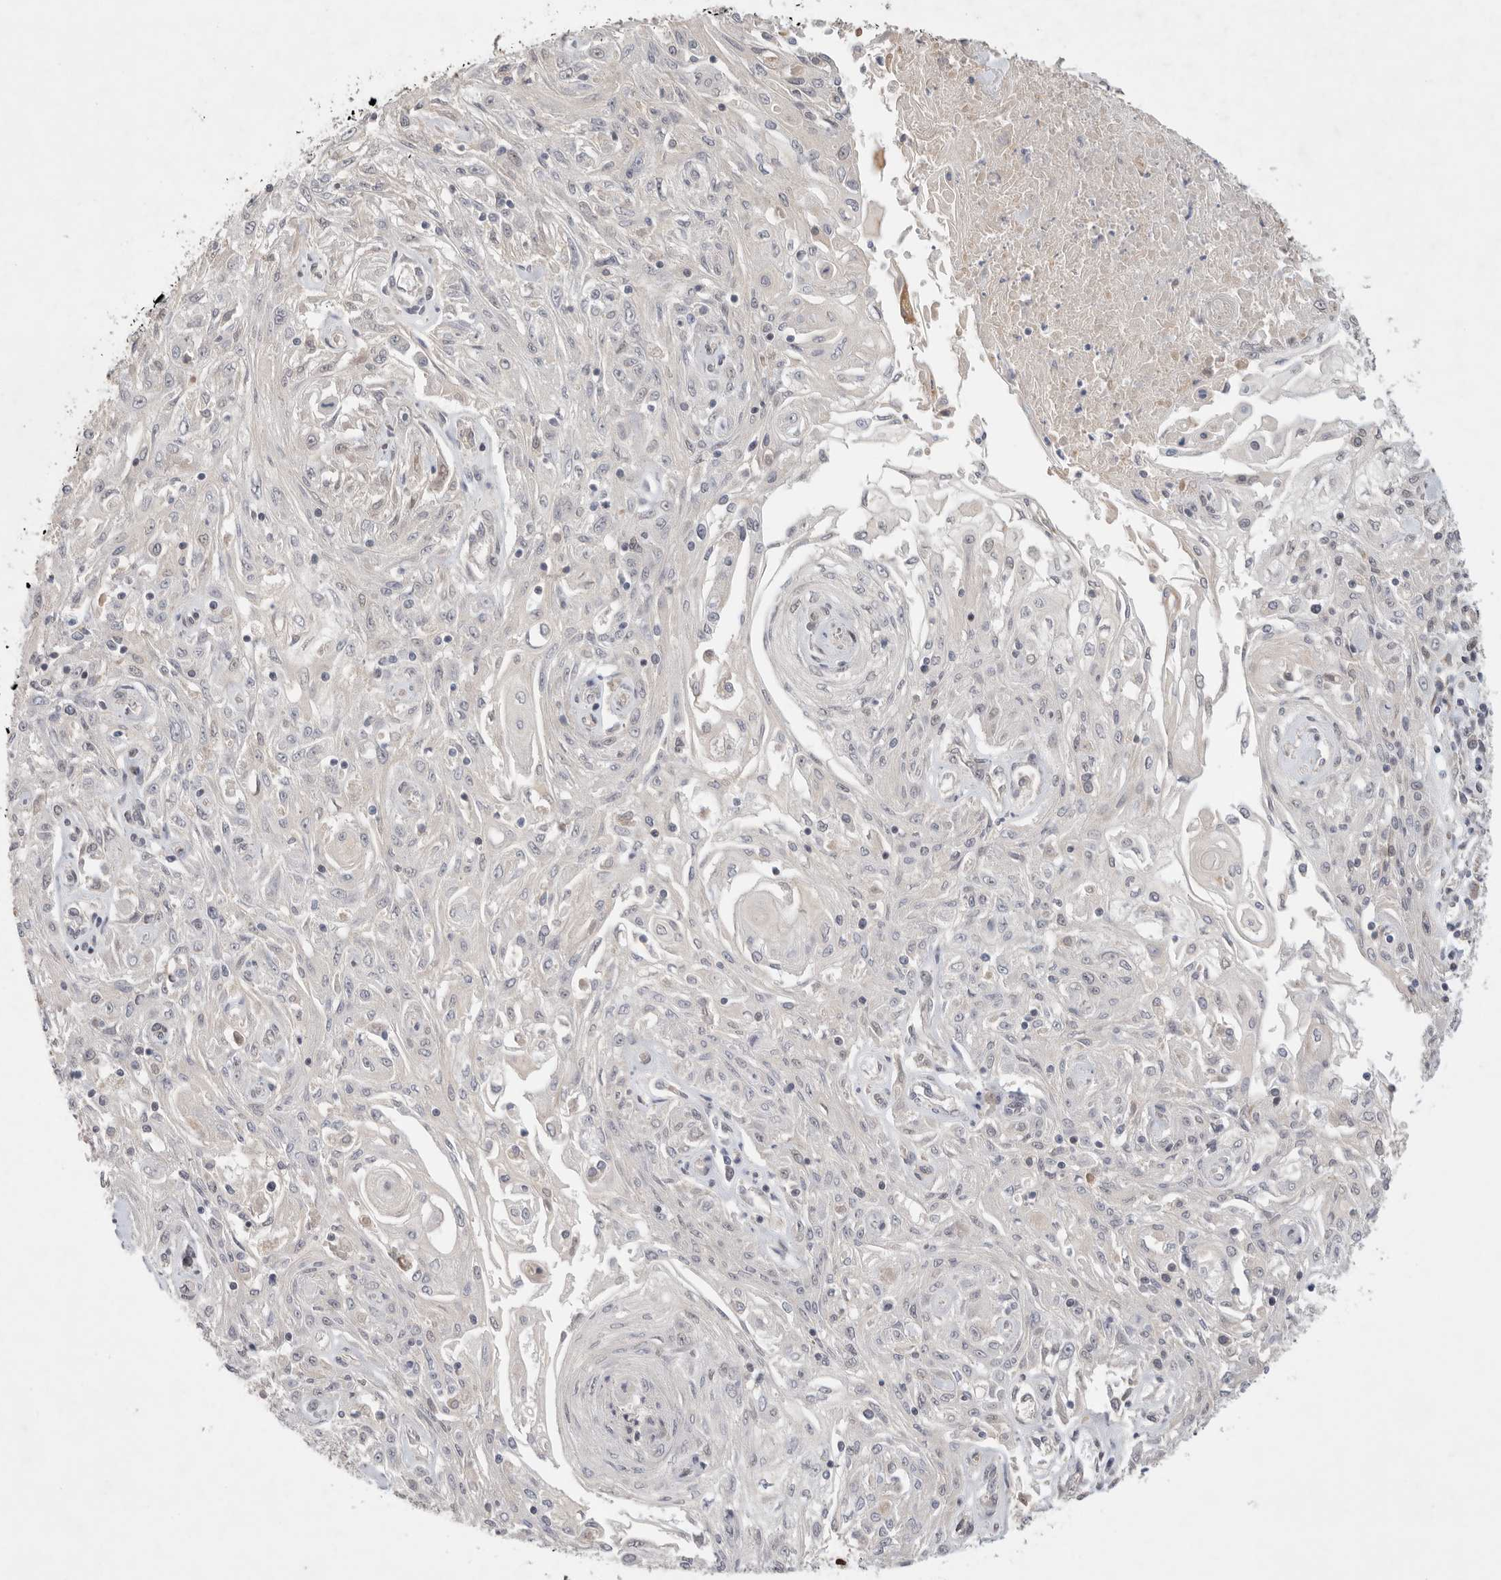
{"staining": {"intensity": "negative", "quantity": "none", "location": "none"}, "tissue": "skin cancer", "cell_type": "Tumor cells", "image_type": "cancer", "snomed": [{"axis": "morphology", "description": "Squamous cell carcinoma, NOS"}, {"axis": "morphology", "description": "Squamous cell carcinoma, metastatic, NOS"}, {"axis": "topography", "description": "Skin"}, {"axis": "topography", "description": "Lymph node"}], "caption": "DAB (3,3'-diaminobenzidine) immunohistochemical staining of human skin squamous cell carcinoma demonstrates no significant positivity in tumor cells.", "gene": "LEMD3", "patient": {"sex": "male", "age": 75}}